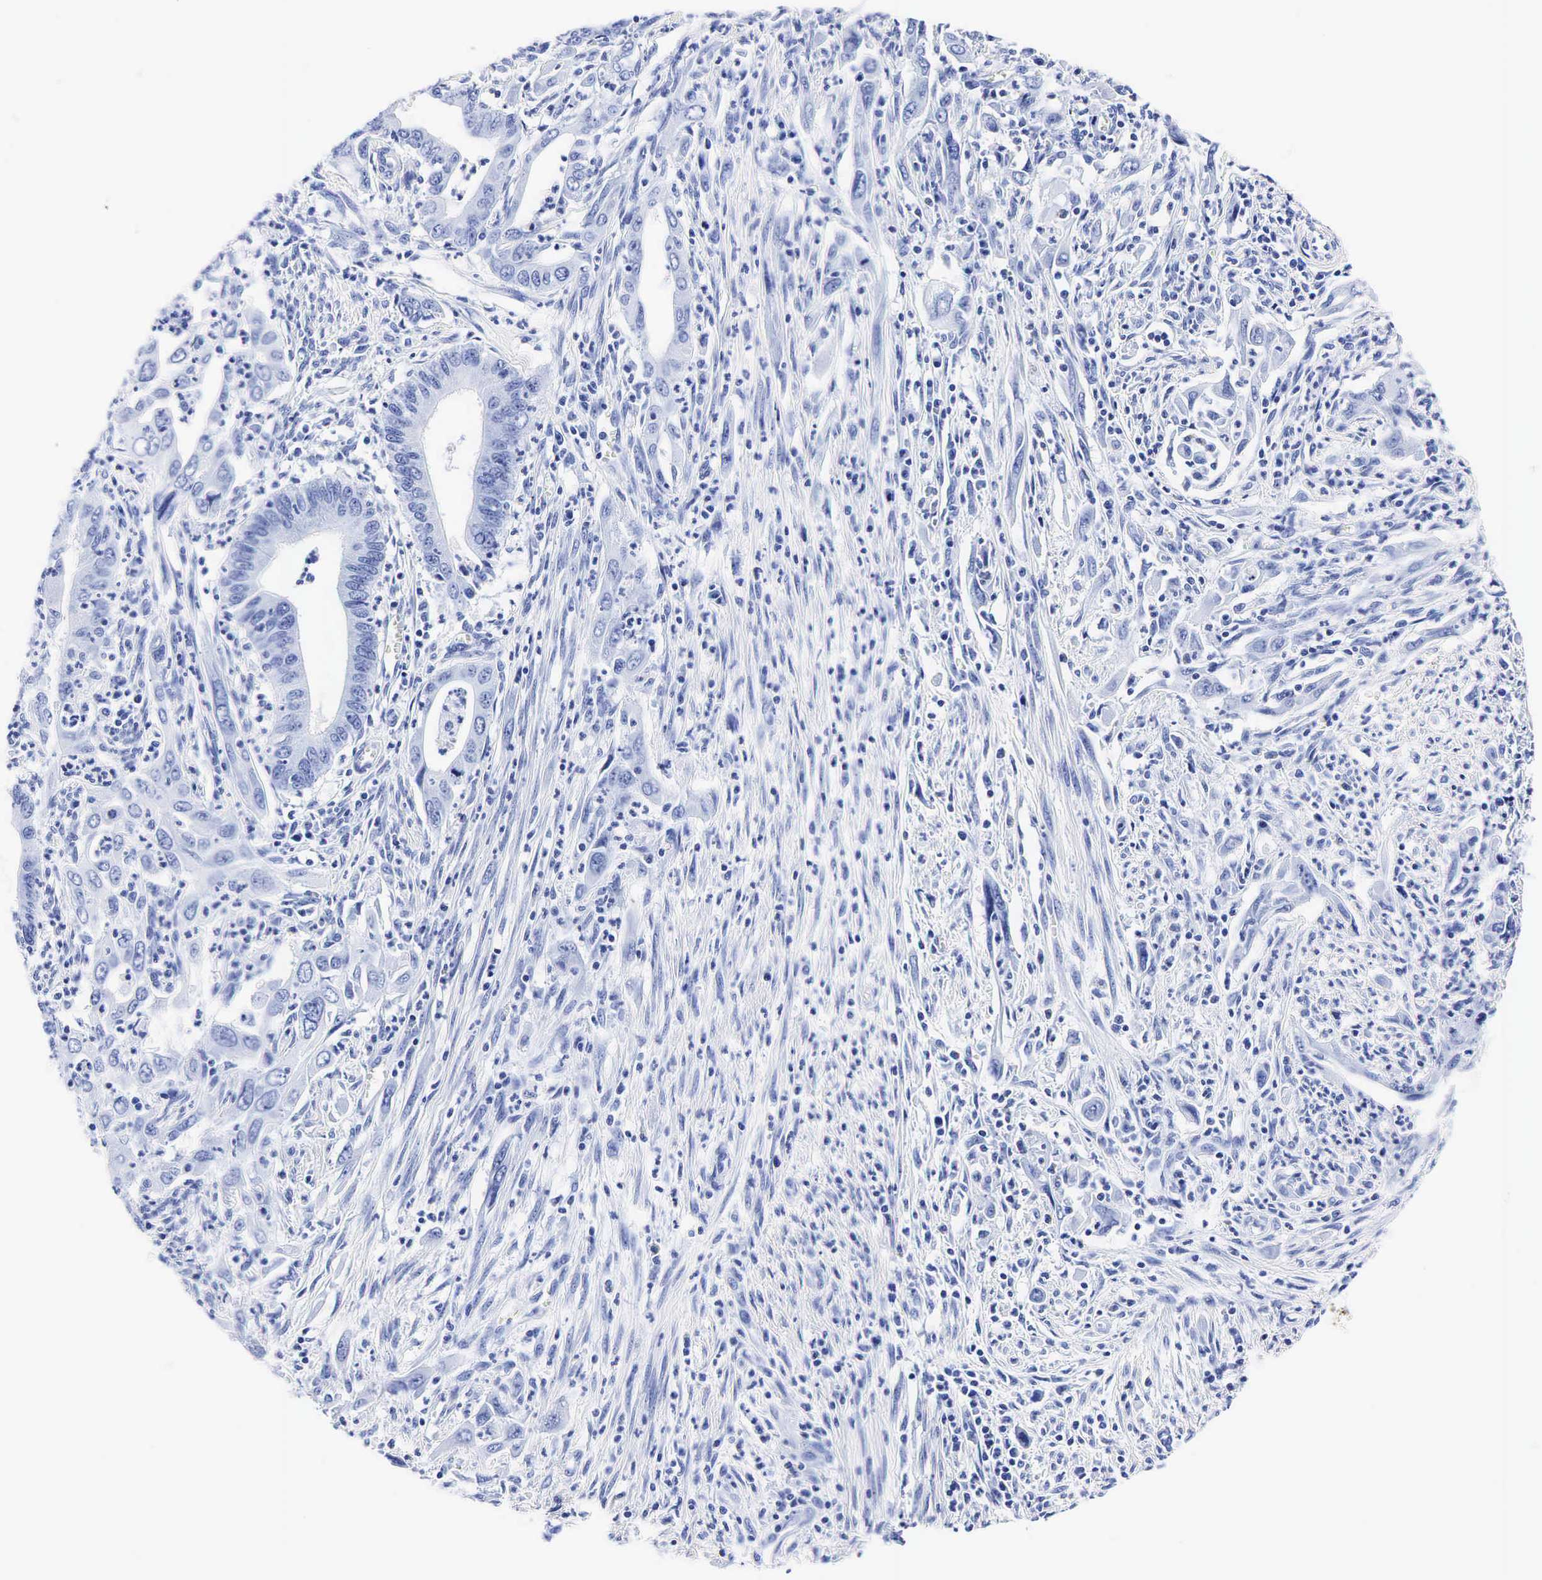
{"staining": {"intensity": "negative", "quantity": "none", "location": "none"}, "tissue": "cervical cancer", "cell_type": "Tumor cells", "image_type": "cancer", "snomed": [{"axis": "morphology", "description": "Normal tissue, NOS"}, {"axis": "morphology", "description": "Adenocarcinoma, NOS"}, {"axis": "topography", "description": "Cervix"}], "caption": "Adenocarcinoma (cervical) stained for a protein using immunohistochemistry (IHC) demonstrates no staining tumor cells.", "gene": "KLK3", "patient": {"sex": "female", "age": 34}}